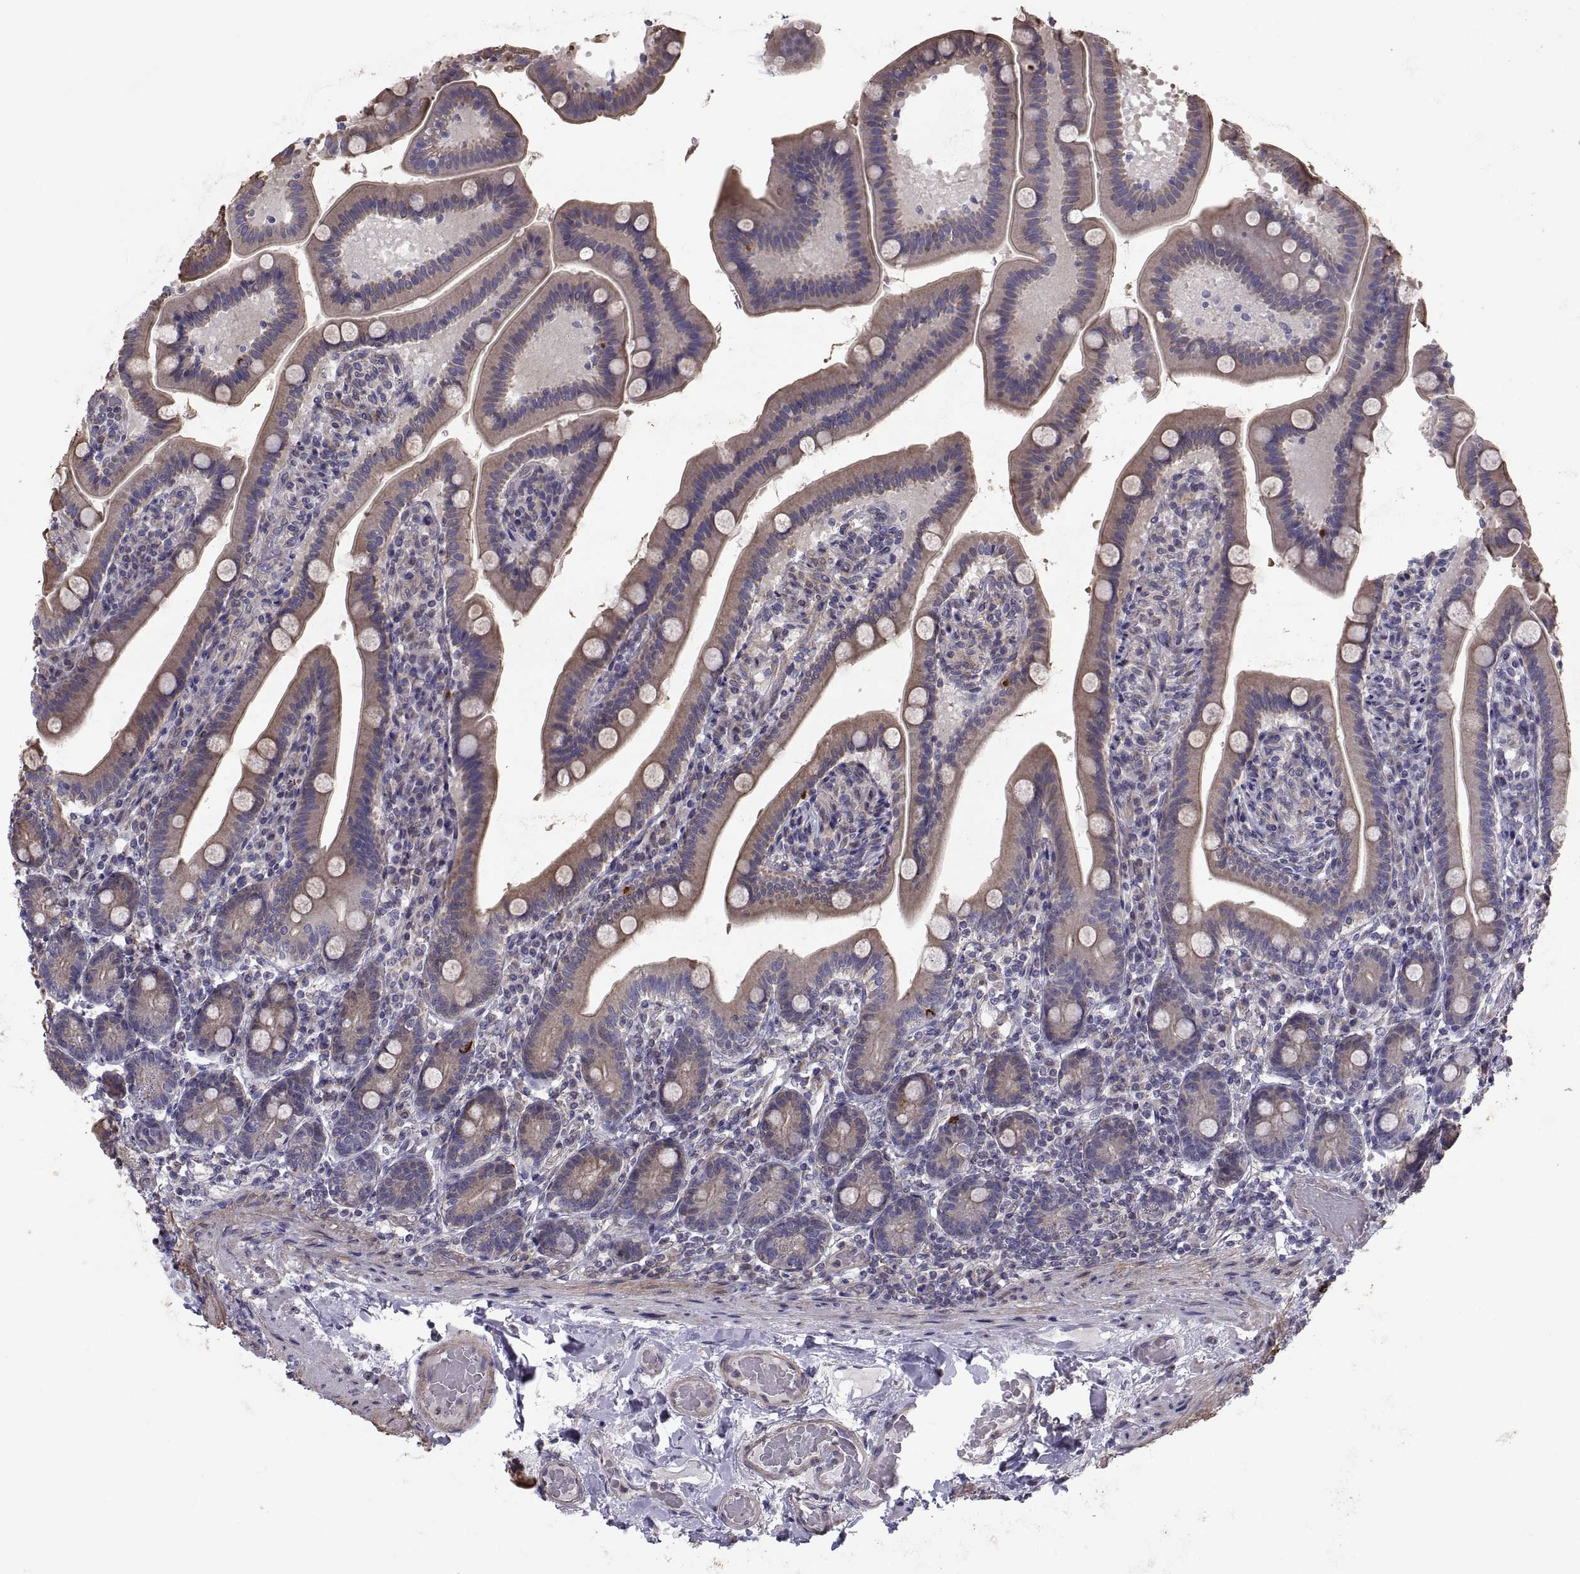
{"staining": {"intensity": "moderate", "quantity": "25%-75%", "location": "cytoplasmic/membranous"}, "tissue": "small intestine", "cell_type": "Glandular cells", "image_type": "normal", "snomed": [{"axis": "morphology", "description": "Normal tissue, NOS"}, {"axis": "topography", "description": "Small intestine"}], "caption": "Immunohistochemistry (DAB (3,3'-diaminobenzidine)) staining of normal small intestine reveals moderate cytoplasmic/membranous protein staining in about 25%-75% of glandular cells.", "gene": "ANO1", "patient": {"sex": "male", "age": 66}}